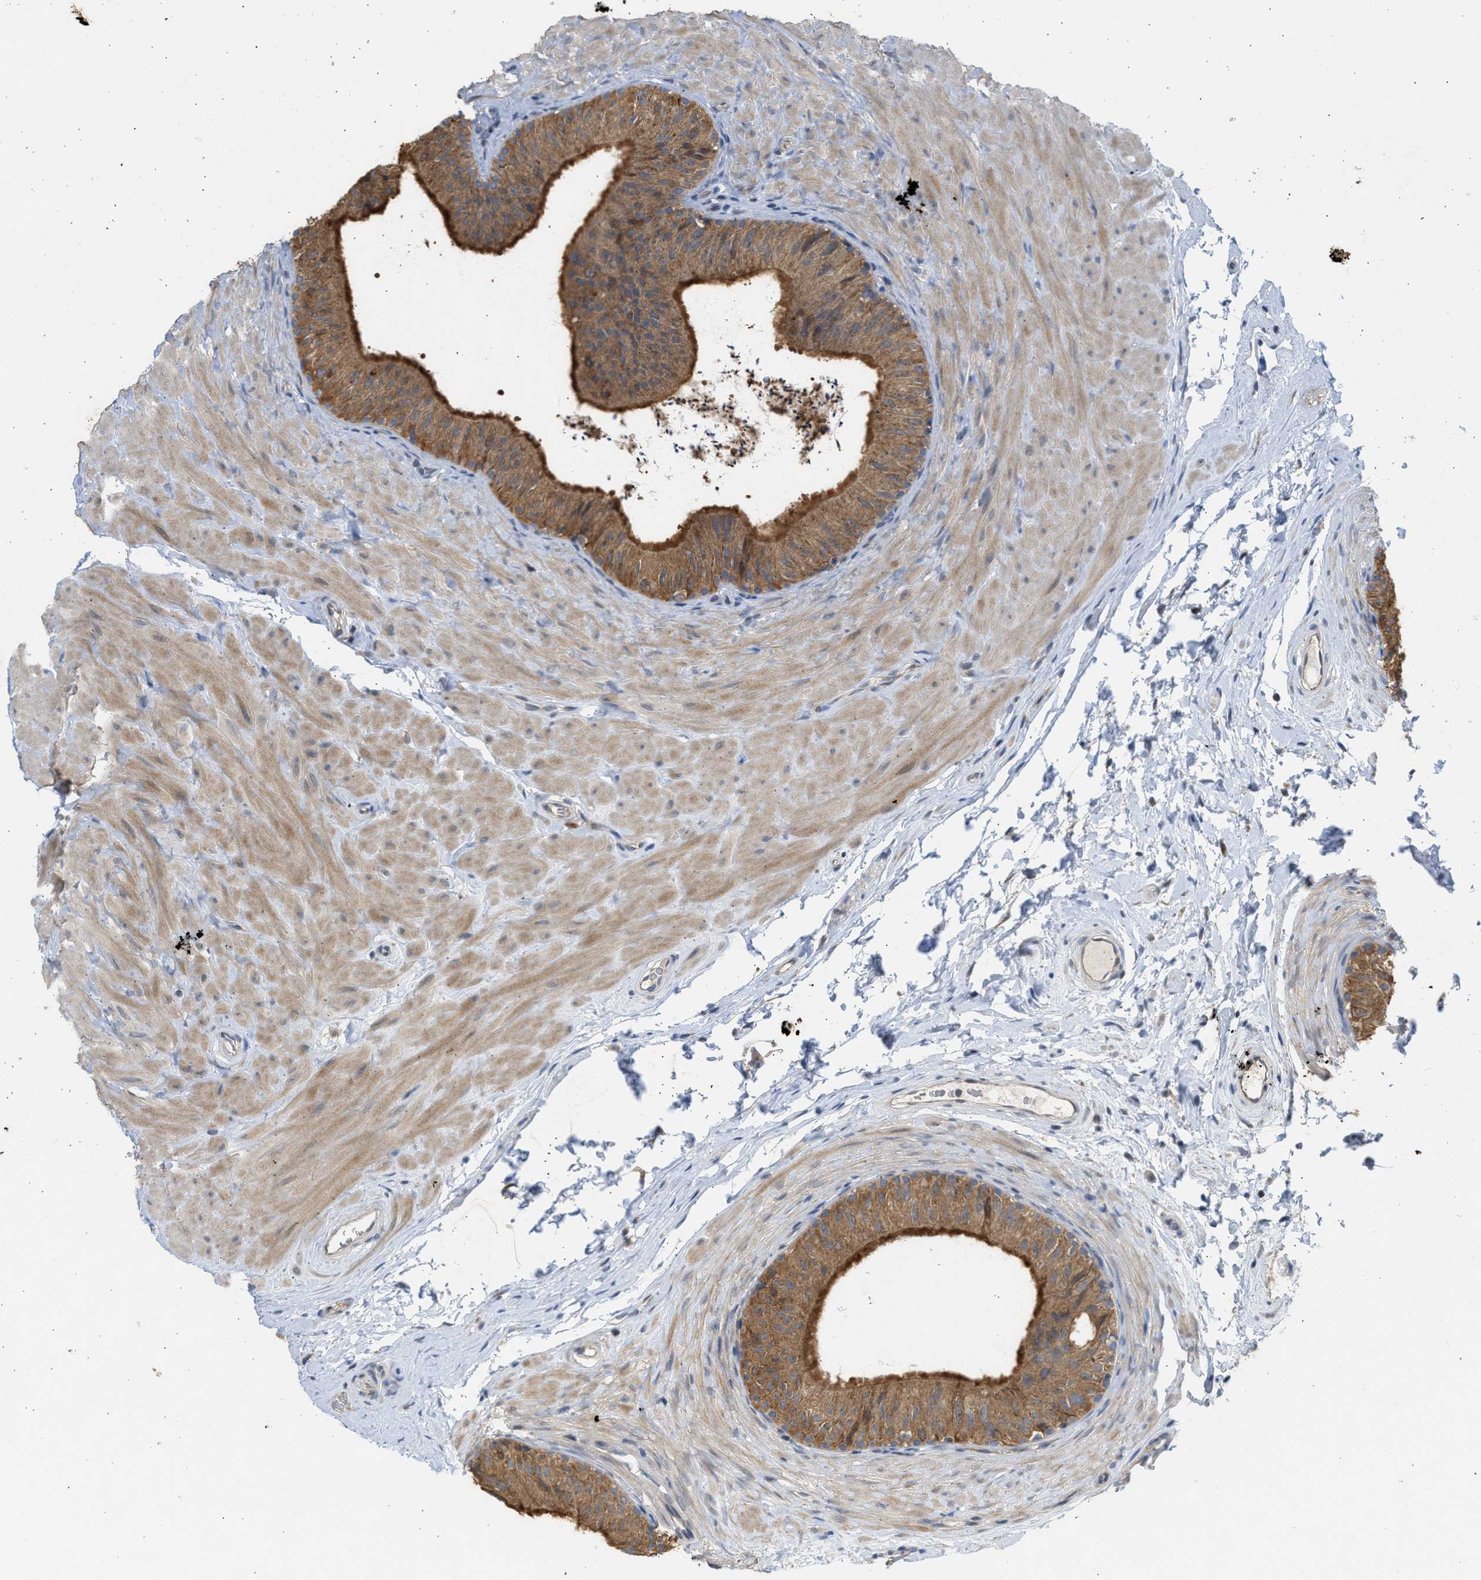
{"staining": {"intensity": "moderate", "quantity": ">75%", "location": "cytoplasmic/membranous"}, "tissue": "epididymis", "cell_type": "Glandular cells", "image_type": "normal", "snomed": [{"axis": "morphology", "description": "Normal tissue, NOS"}, {"axis": "topography", "description": "Epididymis"}], "caption": "Immunohistochemistry staining of unremarkable epididymis, which reveals medium levels of moderate cytoplasmic/membranous staining in about >75% of glandular cells indicating moderate cytoplasmic/membranous protein staining. The staining was performed using DAB (3,3'-diaminobenzidine) (brown) for protein detection and nuclei were counterstained in hematoxylin (blue).", "gene": "CYP1A1", "patient": {"sex": "male", "age": 34}}